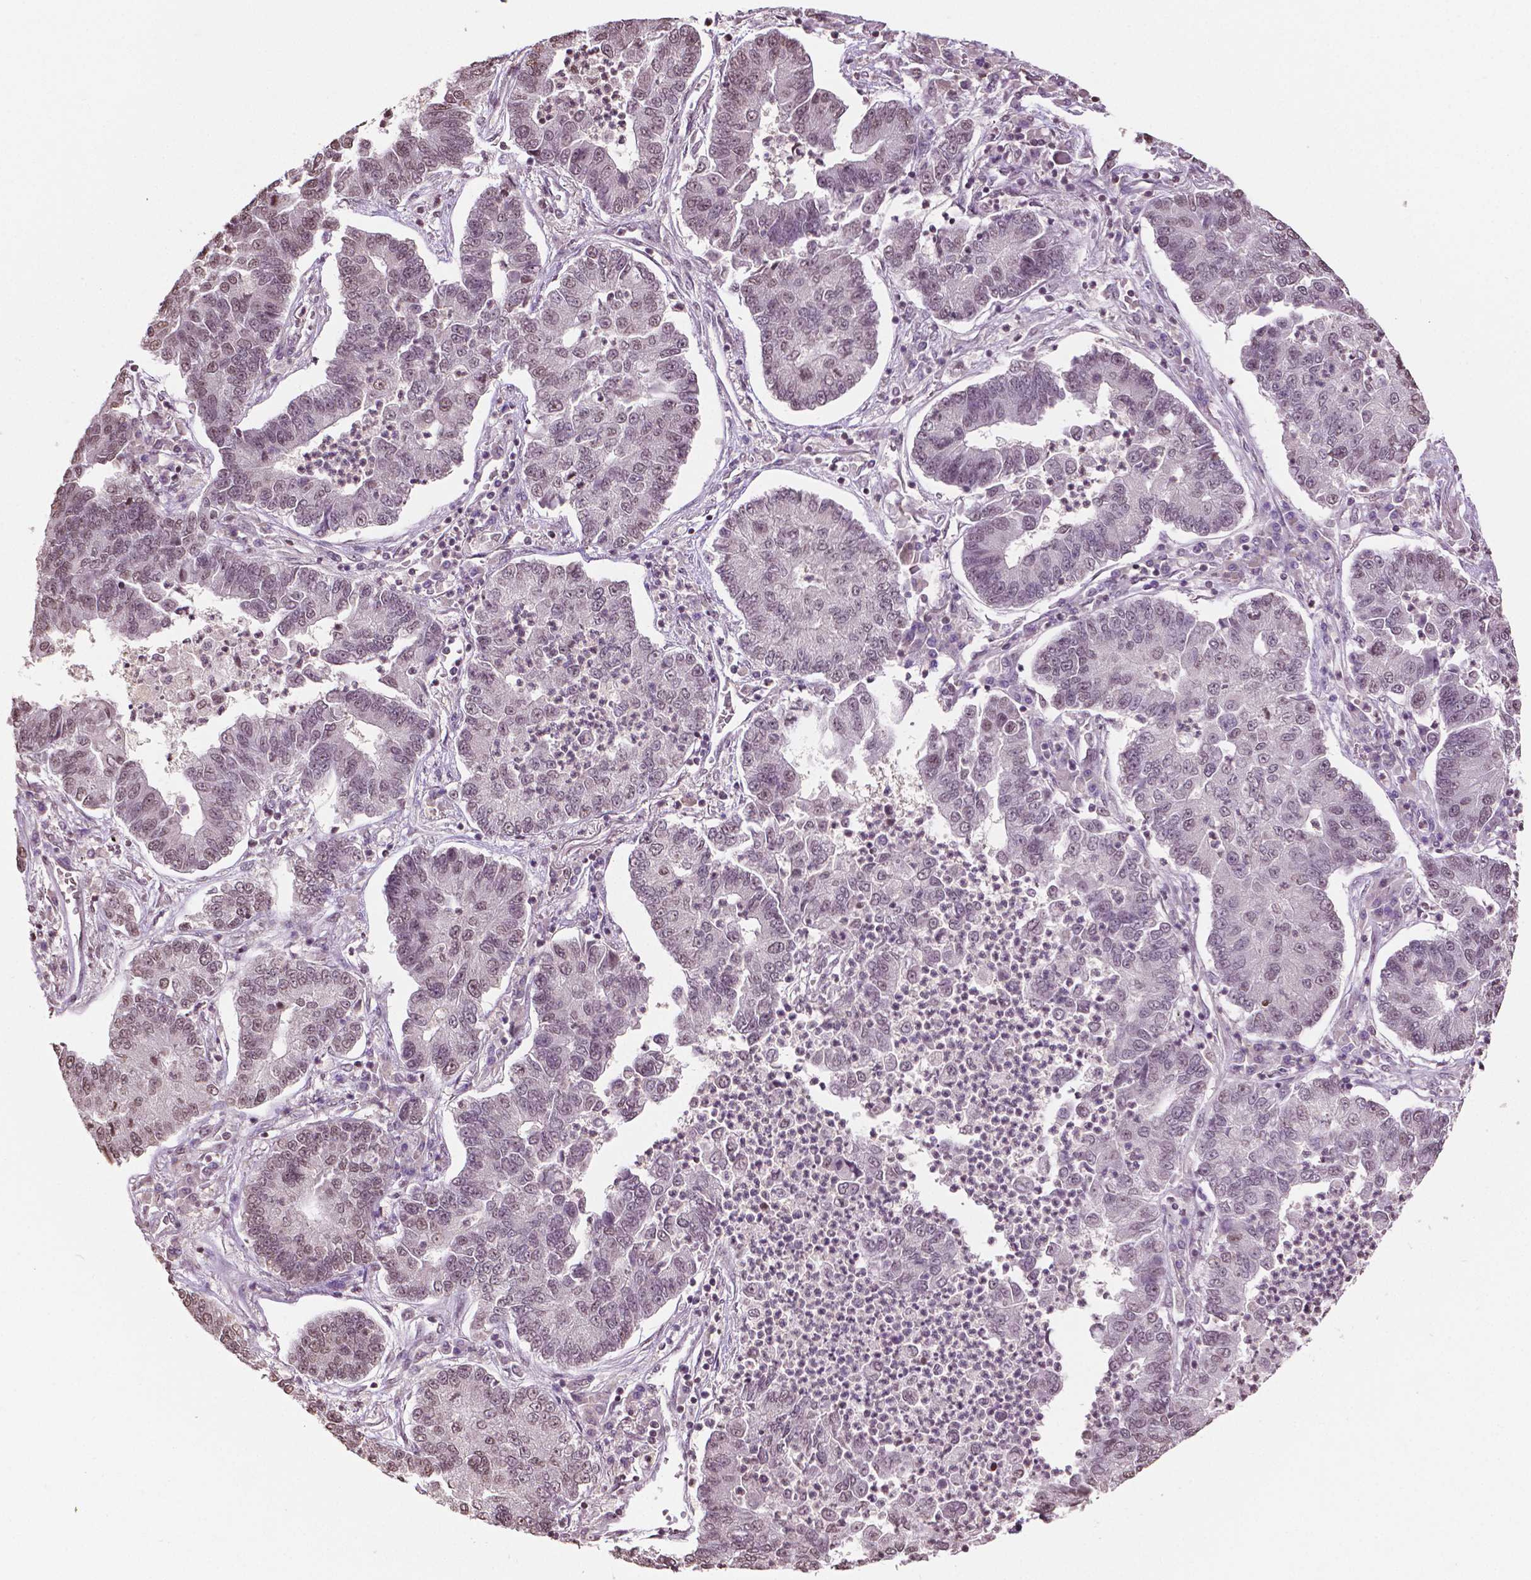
{"staining": {"intensity": "weak", "quantity": "25%-75%", "location": "nuclear"}, "tissue": "lung cancer", "cell_type": "Tumor cells", "image_type": "cancer", "snomed": [{"axis": "morphology", "description": "Adenocarcinoma, NOS"}, {"axis": "topography", "description": "Lung"}], "caption": "An image of lung cancer stained for a protein exhibits weak nuclear brown staining in tumor cells.", "gene": "DEK", "patient": {"sex": "female", "age": 57}}